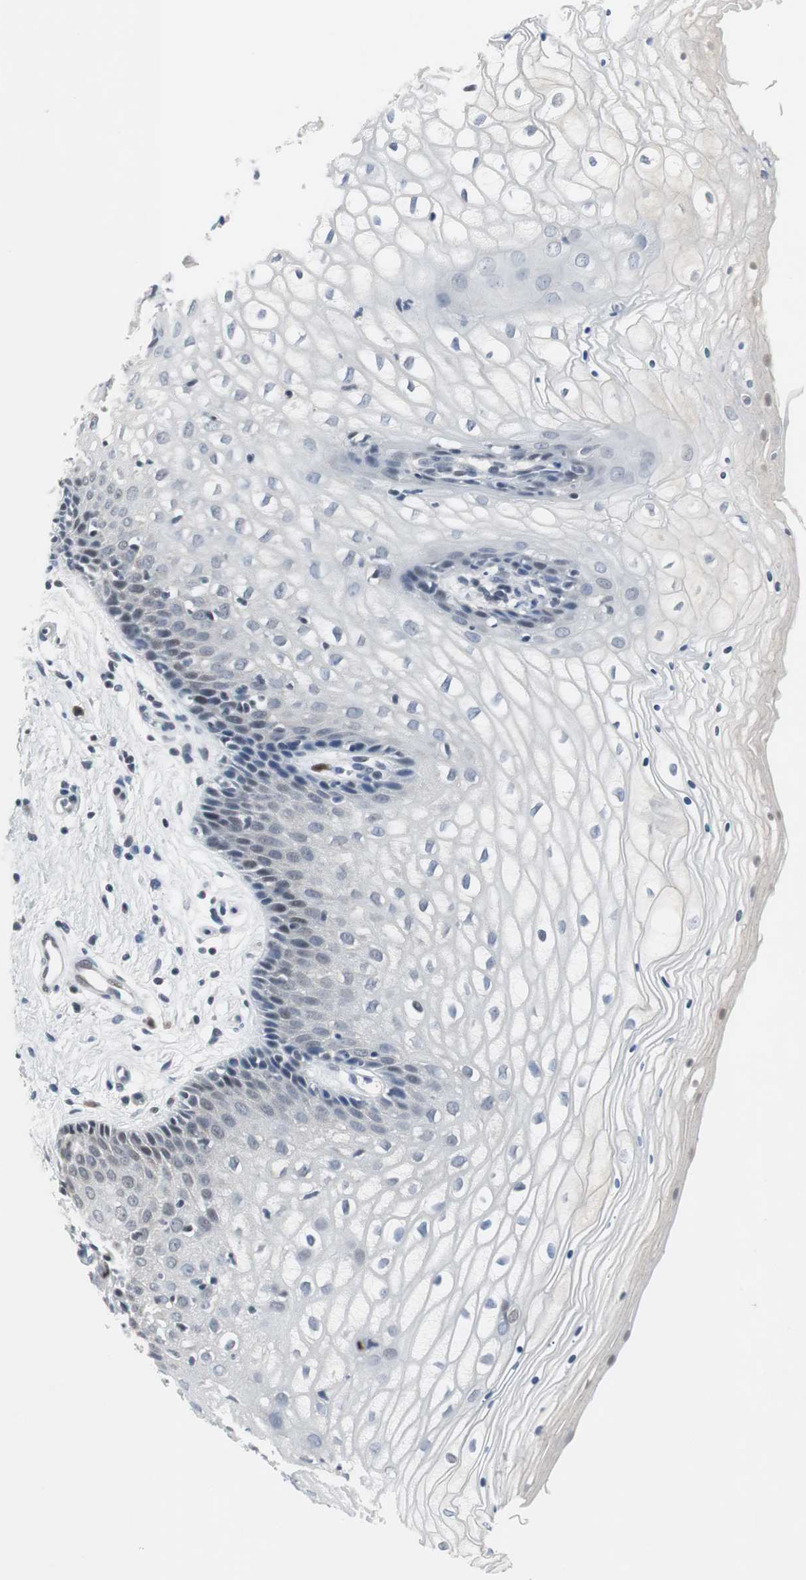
{"staining": {"intensity": "negative", "quantity": "none", "location": "none"}, "tissue": "vagina", "cell_type": "Squamous epithelial cells", "image_type": "normal", "snomed": [{"axis": "morphology", "description": "Normal tissue, NOS"}, {"axis": "topography", "description": "Vagina"}], "caption": "A high-resolution micrograph shows immunohistochemistry (IHC) staining of normal vagina, which exhibits no significant expression in squamous epithelial cells.", "gene": "ELK1", "patient": {"sex": "female", "age": 34}}